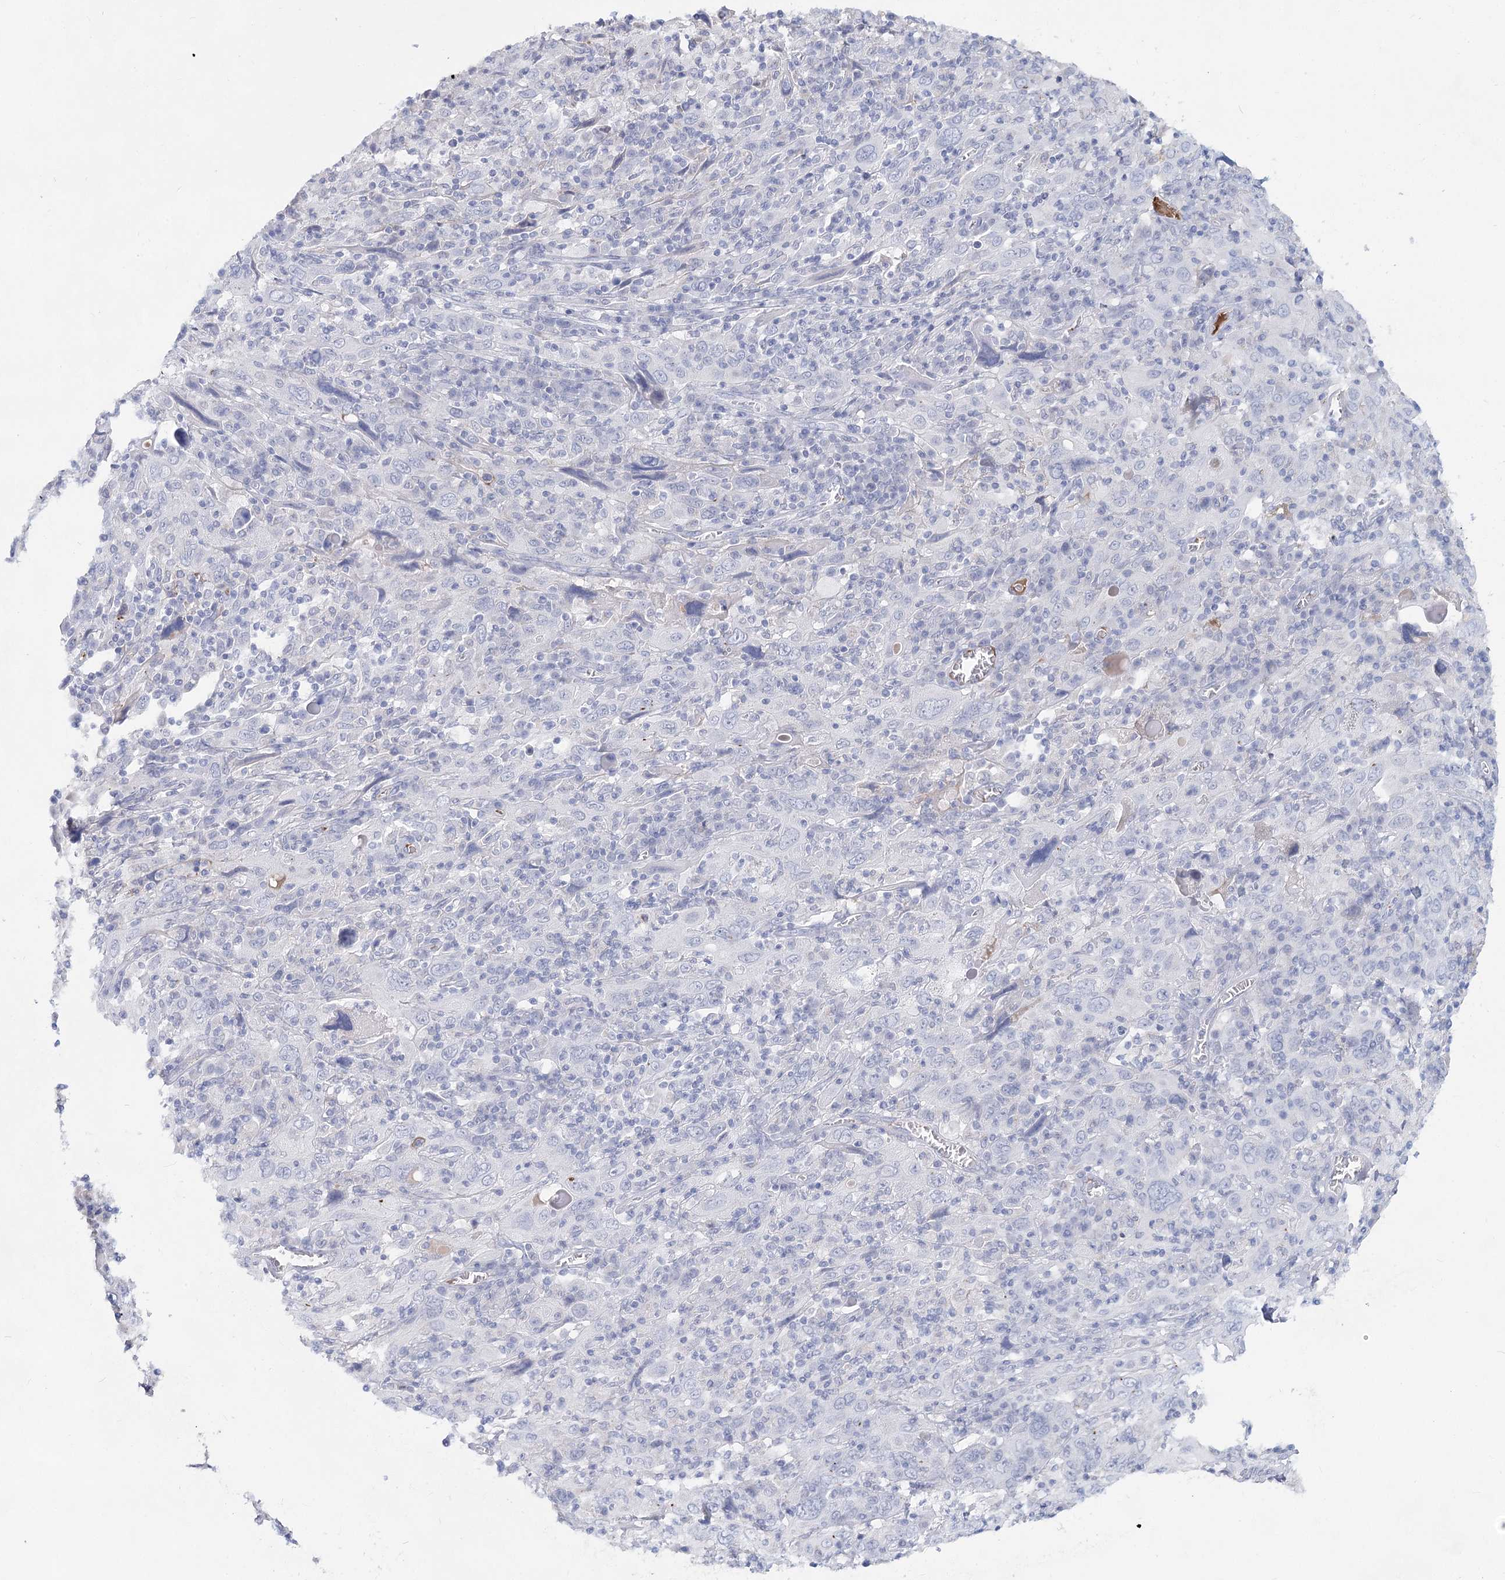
{"staining": {"intensity": "negative", "quantity": "none", "location": "none"}, "tissue": "cervical cancer", "cell_type": "Tumor cells", "image_type": "cancer", "snomed": [{"axis": "morphology", "description": "Squamous cell carcinoma, NOS"}, {"axis": "topography", "description": "Cervix"}], "caption": "The IHC image has no significant expression in tumor cells of cervical cancer (squamous cell carcinoma) tissue.", "gene": "TASOR2", "patient": {"sex": "female", "age": 46}}